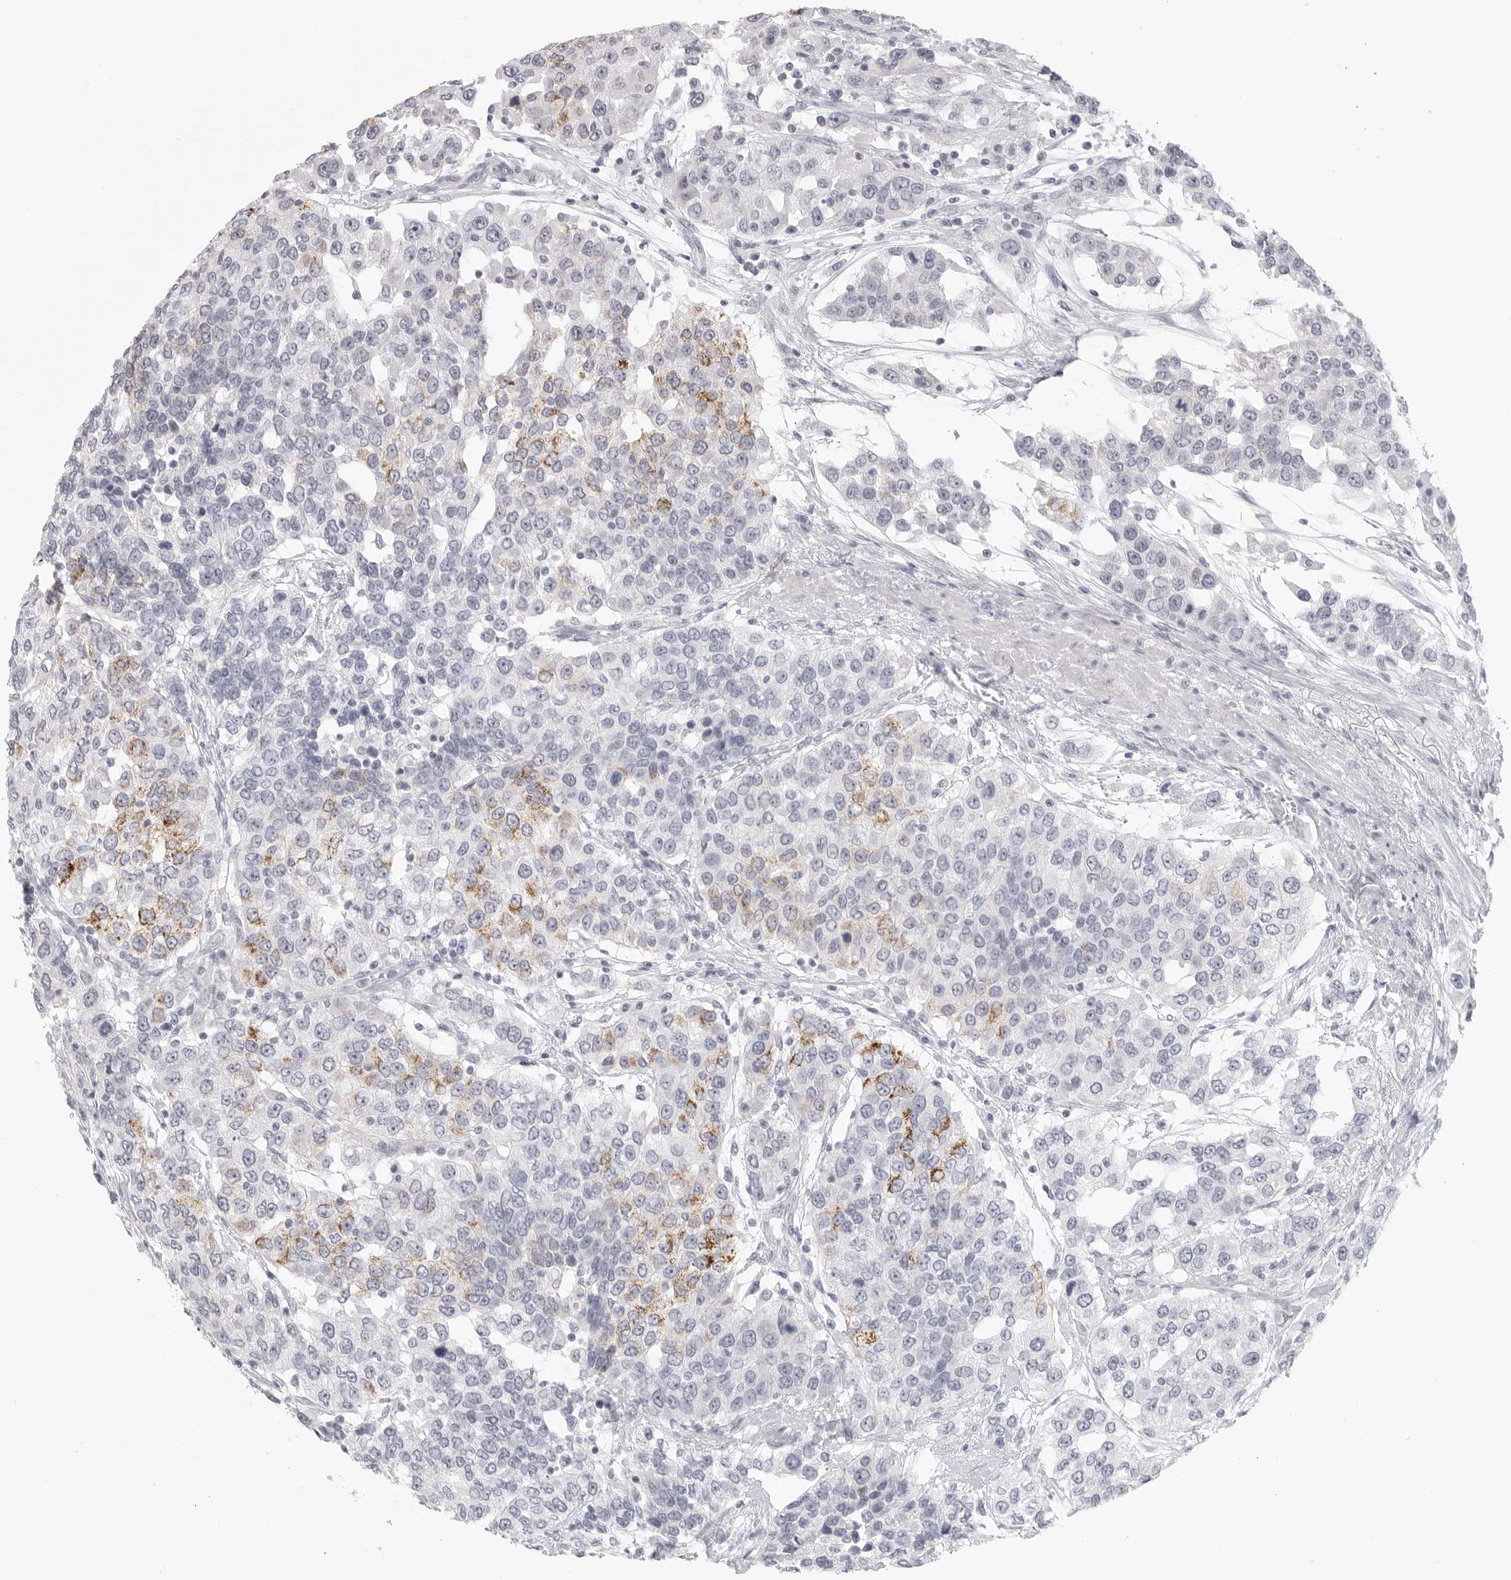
{"staining": {"intensity": "moderate", "quantity": "<25%", "location": "cytoplasmic/membranous"}, "tissue": "urothelial cancer", "cell_type": "Tumor cells", "image_type": "cancer", "snomed": [{"axis": "morphology", "description": "Urothelial carcinoma, High grade"}, {"axis": "topography", "description": "Urinary bladder"}], "caption": "This histopathology image shows IHC staining of human urothelial carcinoma (high-grade), with low moderate cytoplasmic/membranous expression in about <25% of tumor cells.", "gene": "HMGCS2", "patient": {"sex": "female", "age": 80}}